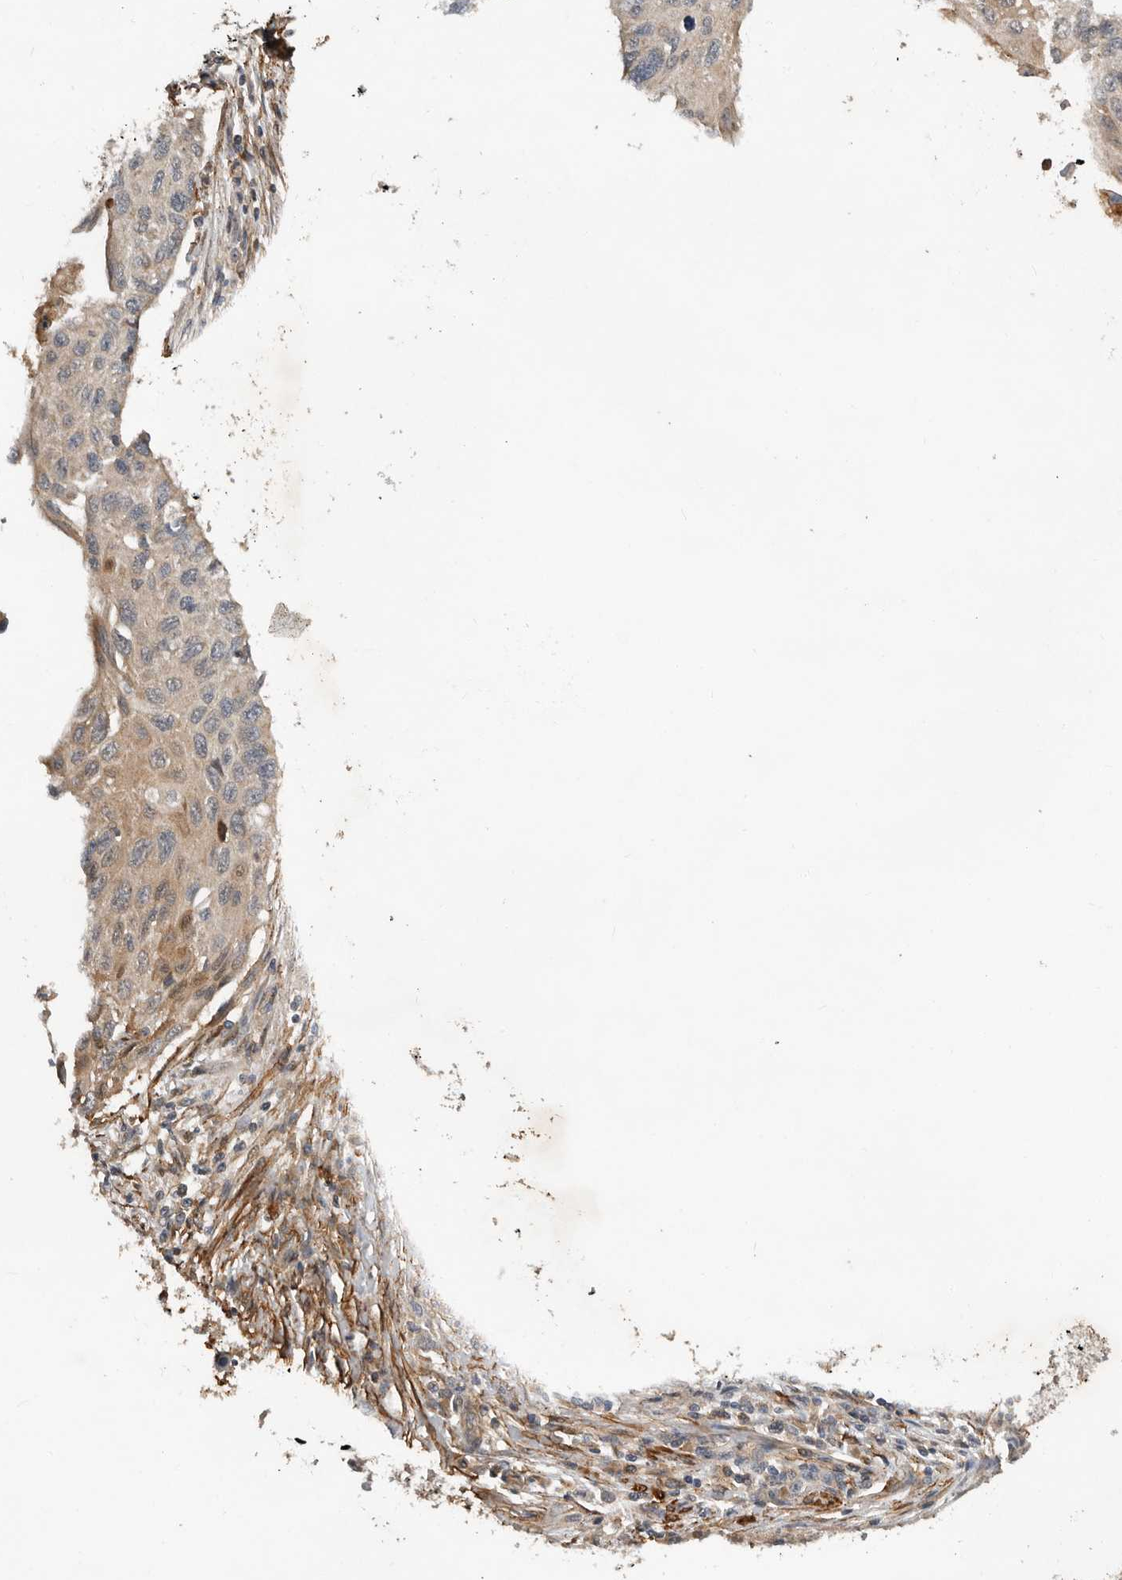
{"staining": {"intensity": "moderate", "quantity": "<25%", "location": "cytoplasmic/membranous"}, "tissue": "cervical cancer", "cell_type": "Tumor cells", "image_type": "cancer", "snomed": [{"axis": "morphology", "description": "Squamous cell carcinoma, NOS"}, {"axis": "topography", "description": "Cervix"}], "caption": "Immunohistochemical staining of cervical cancer (squamous cell carcinoma) reveals low levels of moderate cytoplasmic/membranous staining in about <25% of tumor cells. (DAB (3,3'-diaminobenzidine) = brown stain, brightfield microscopy at high magnification).", "gene": "RNF157", "patient": {"sex": "female", "age": 70}}